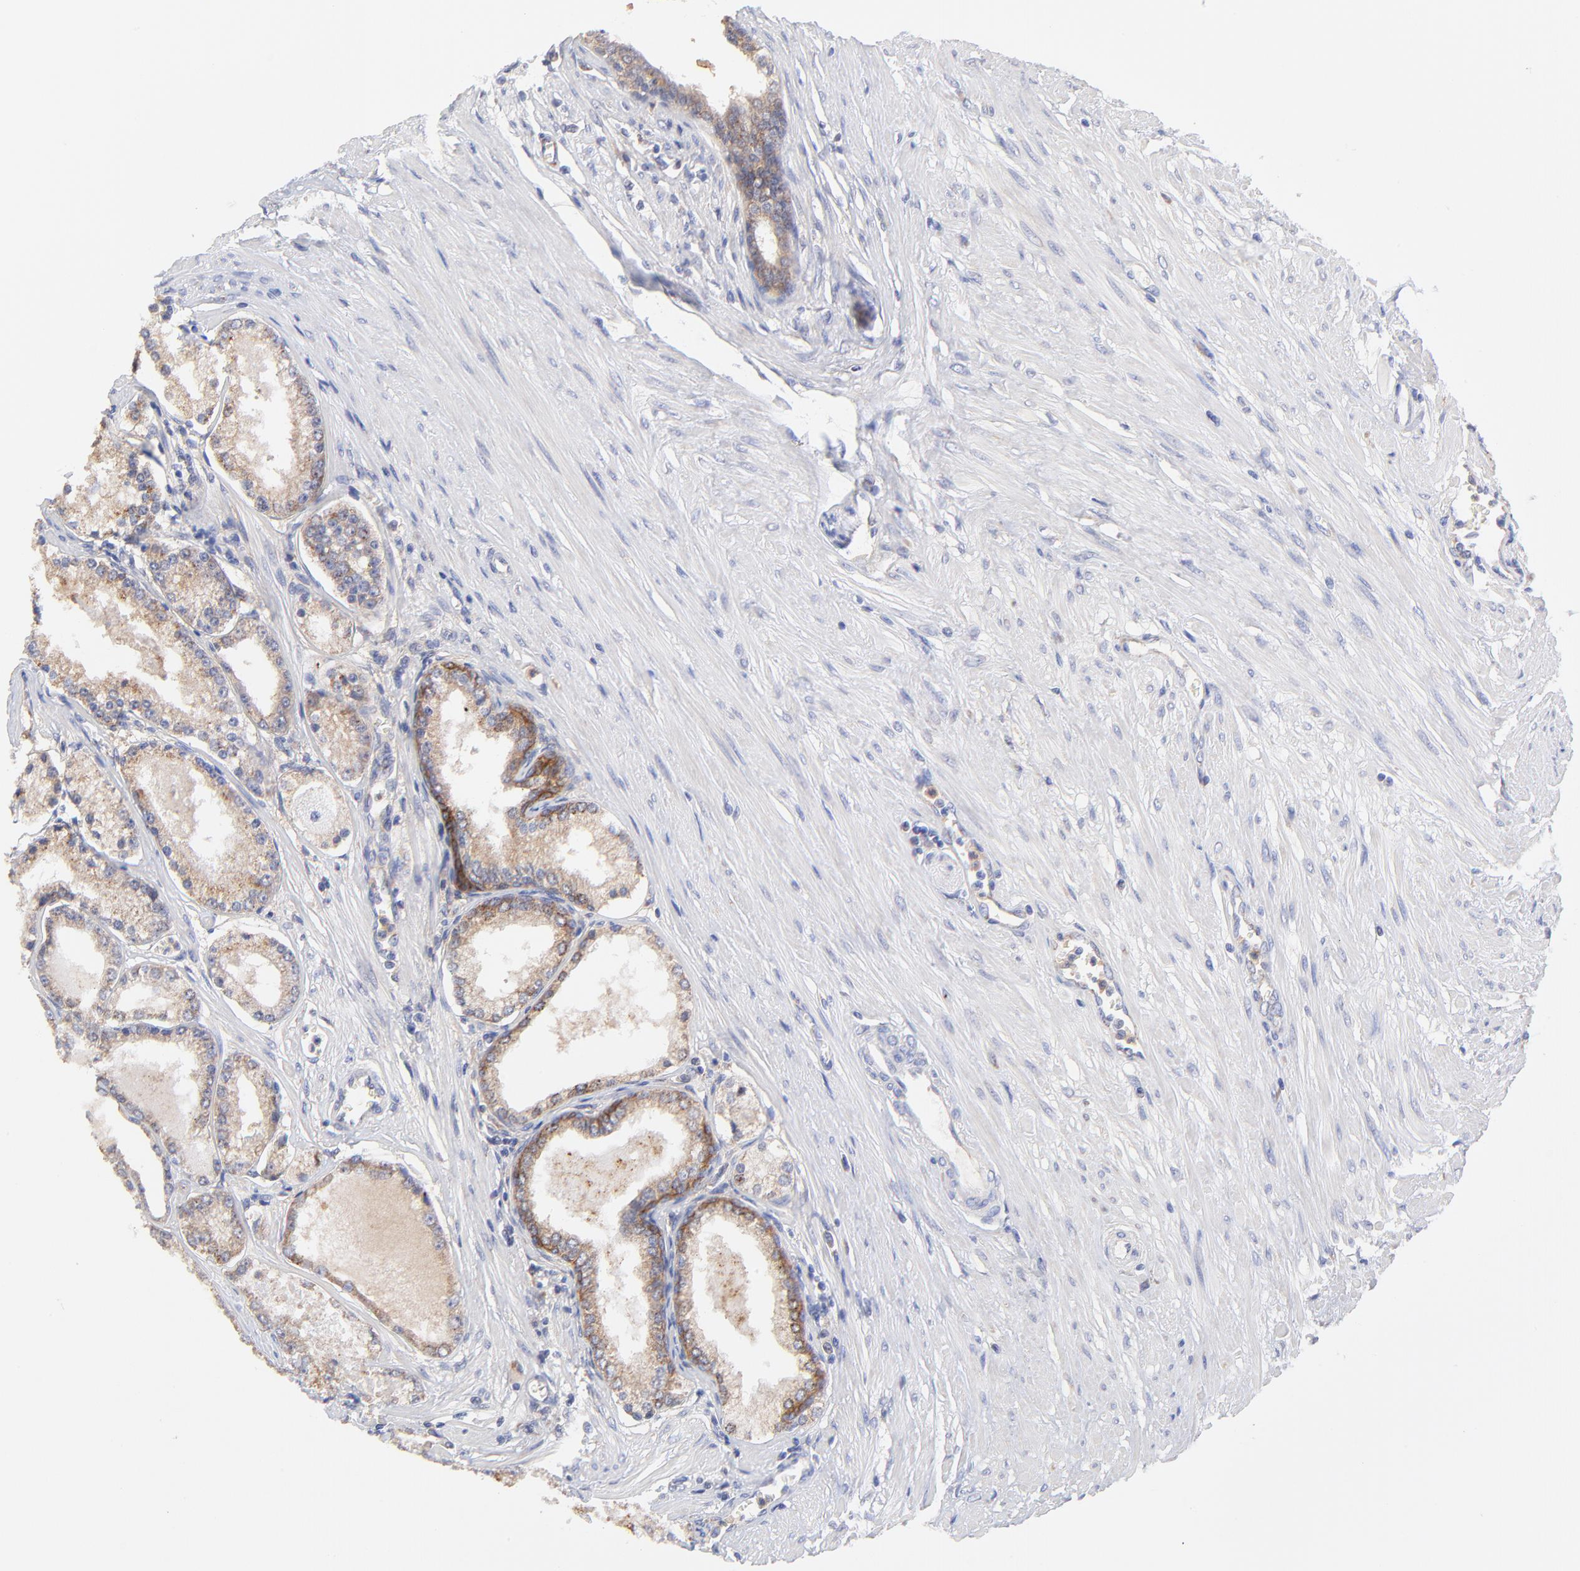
{"staining": {"intensity": "moderate", "quantity": "25%-75%", "location": "cytoplasmic/membranous"}, "tissue": "prostate cancer", "cell_type": "Tumor cells", "image_type": "cancer", "snomed": [{"axis": "morphology", "description": "Adenocarcinoma, Medium grade"}, {"axis": "topography", "description": "Prostate"}], "caption": "This histopathology image displays immunohistochemistry (IHC) staining of prostate medium-grade adenocarcinoma, with medium moderate cytoplasmic/membranous staining in approximately 25%-75% of tumor cells.", "gene": "PTK7", "patient": {"sex": "male", "age": 72}}